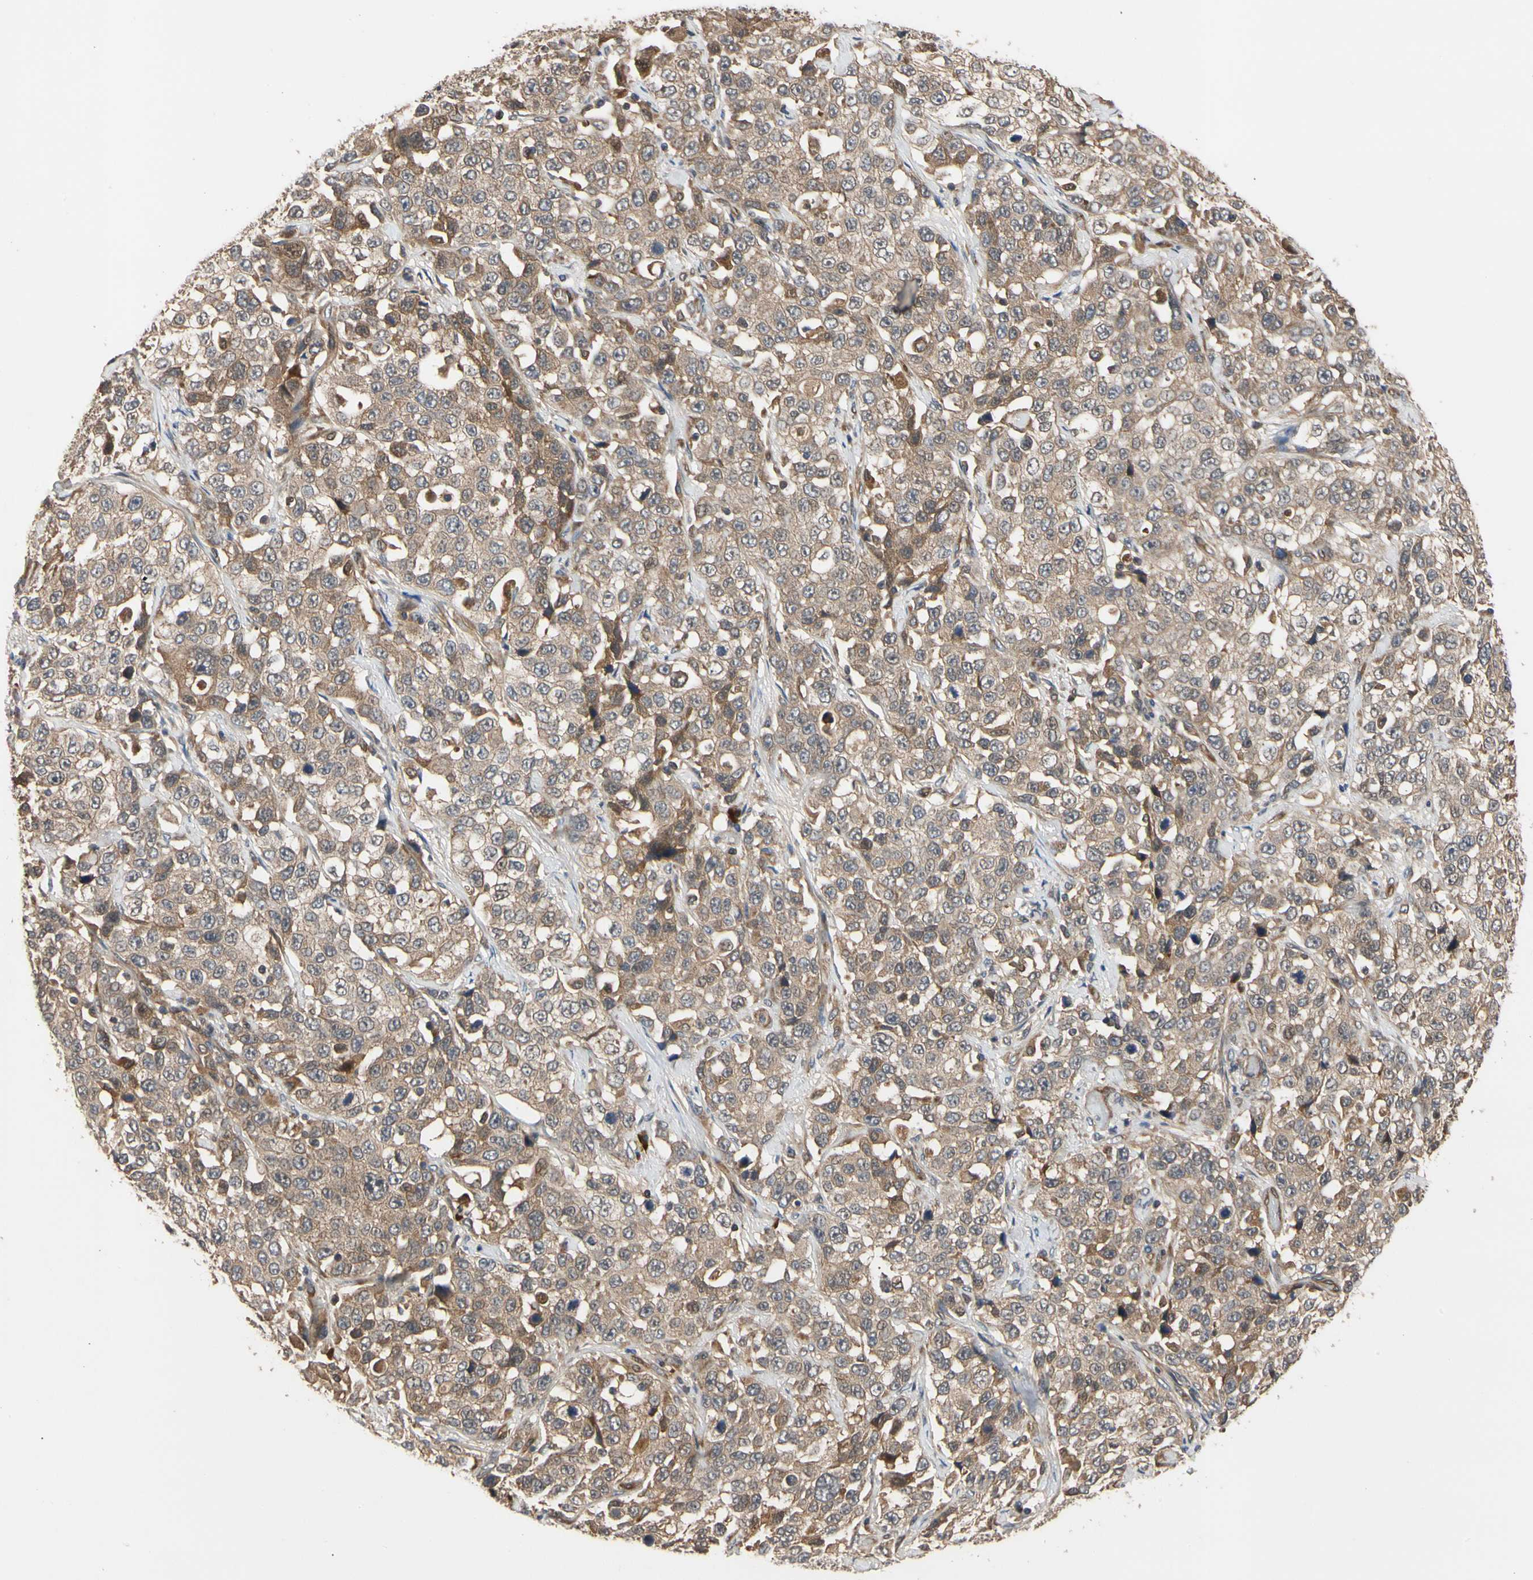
{"staining": {"intensity": "moderate", "quantity": ">75%", "location": "cytoplasmic/membranous"}, "tissue": "stomach cancer", "cell_type": "Tumor cells", "image_type": "cancer", "snomed": [{"axis": "morphology", "description": "Normal tissue, NOS"}, {"axis": "morphology", "description": "Adenocarcinoma, NOS"}, {"axis": "topography", "description": "Stomach"}], "caption": "IHC (DAB) staining of human stomach cancer shows moderate cytoplasmic/membranous protein staining in approximately >75% of tumor cells.", "gene": "CYTIP", "patient": {"sex": "male", "age": 48}}